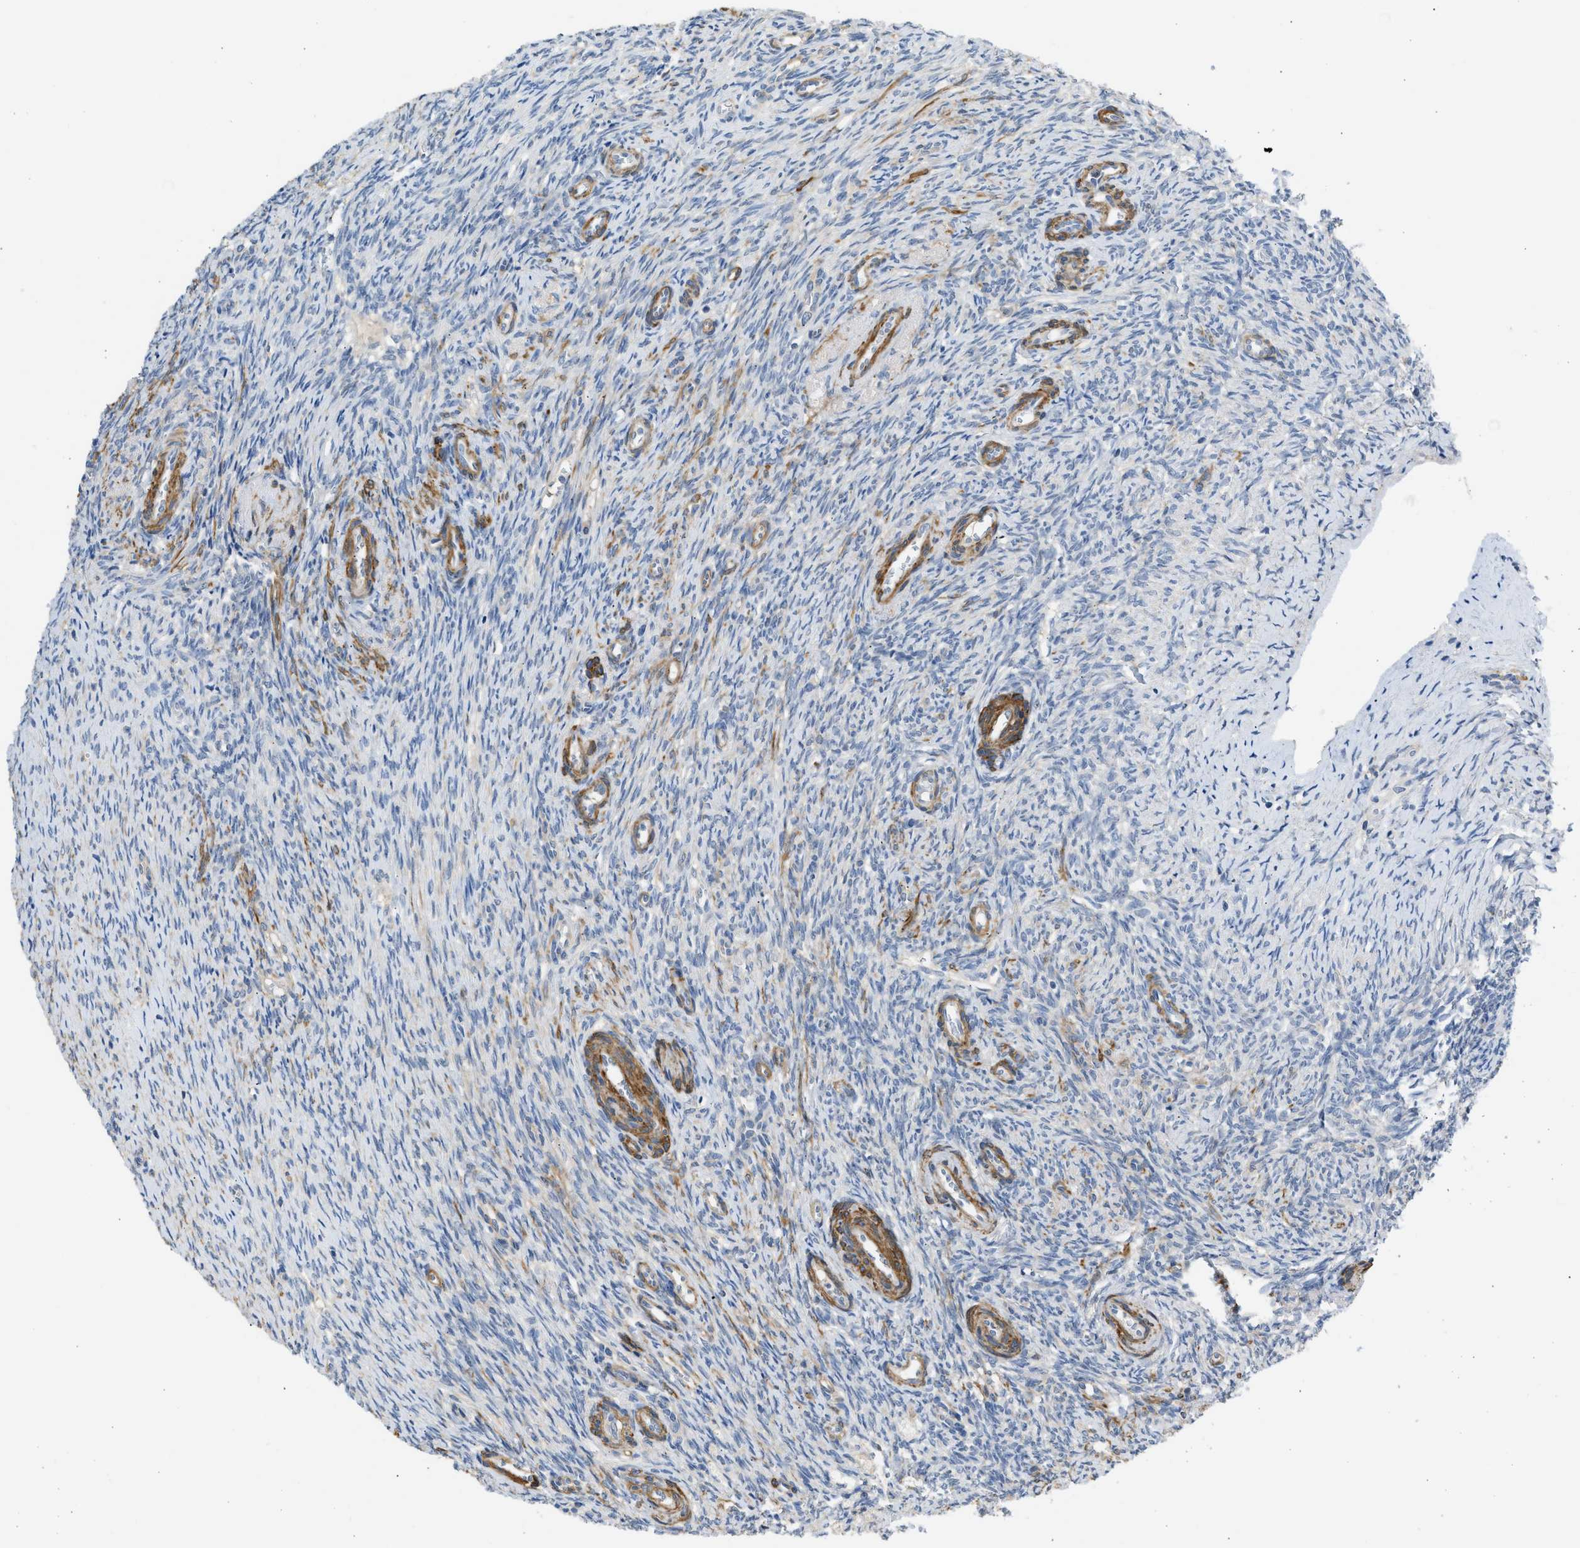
{"staining": {"intensity": "moderate", "quantity": "<25%", "location": "cytoplasmic/membranous"}, "tissue": "ovary", "cell_type": "Ovarian stroma cells", "image_type": "normal", "snomed": [{"axis": "morphology", "description": "Normal tissue, NOS"}, {"axis": "topography", "description": "Ovary"}], "caption": "Immunohistochemistry photomicrograph of benign ovary stained for a protein (brown), which reveals low levels of moderate cytoplasmic/membranous expression in about <25% of ovarian stroma cells.", "gene": "PCNX3", "patient": {"sex": "female", "age": 41}}